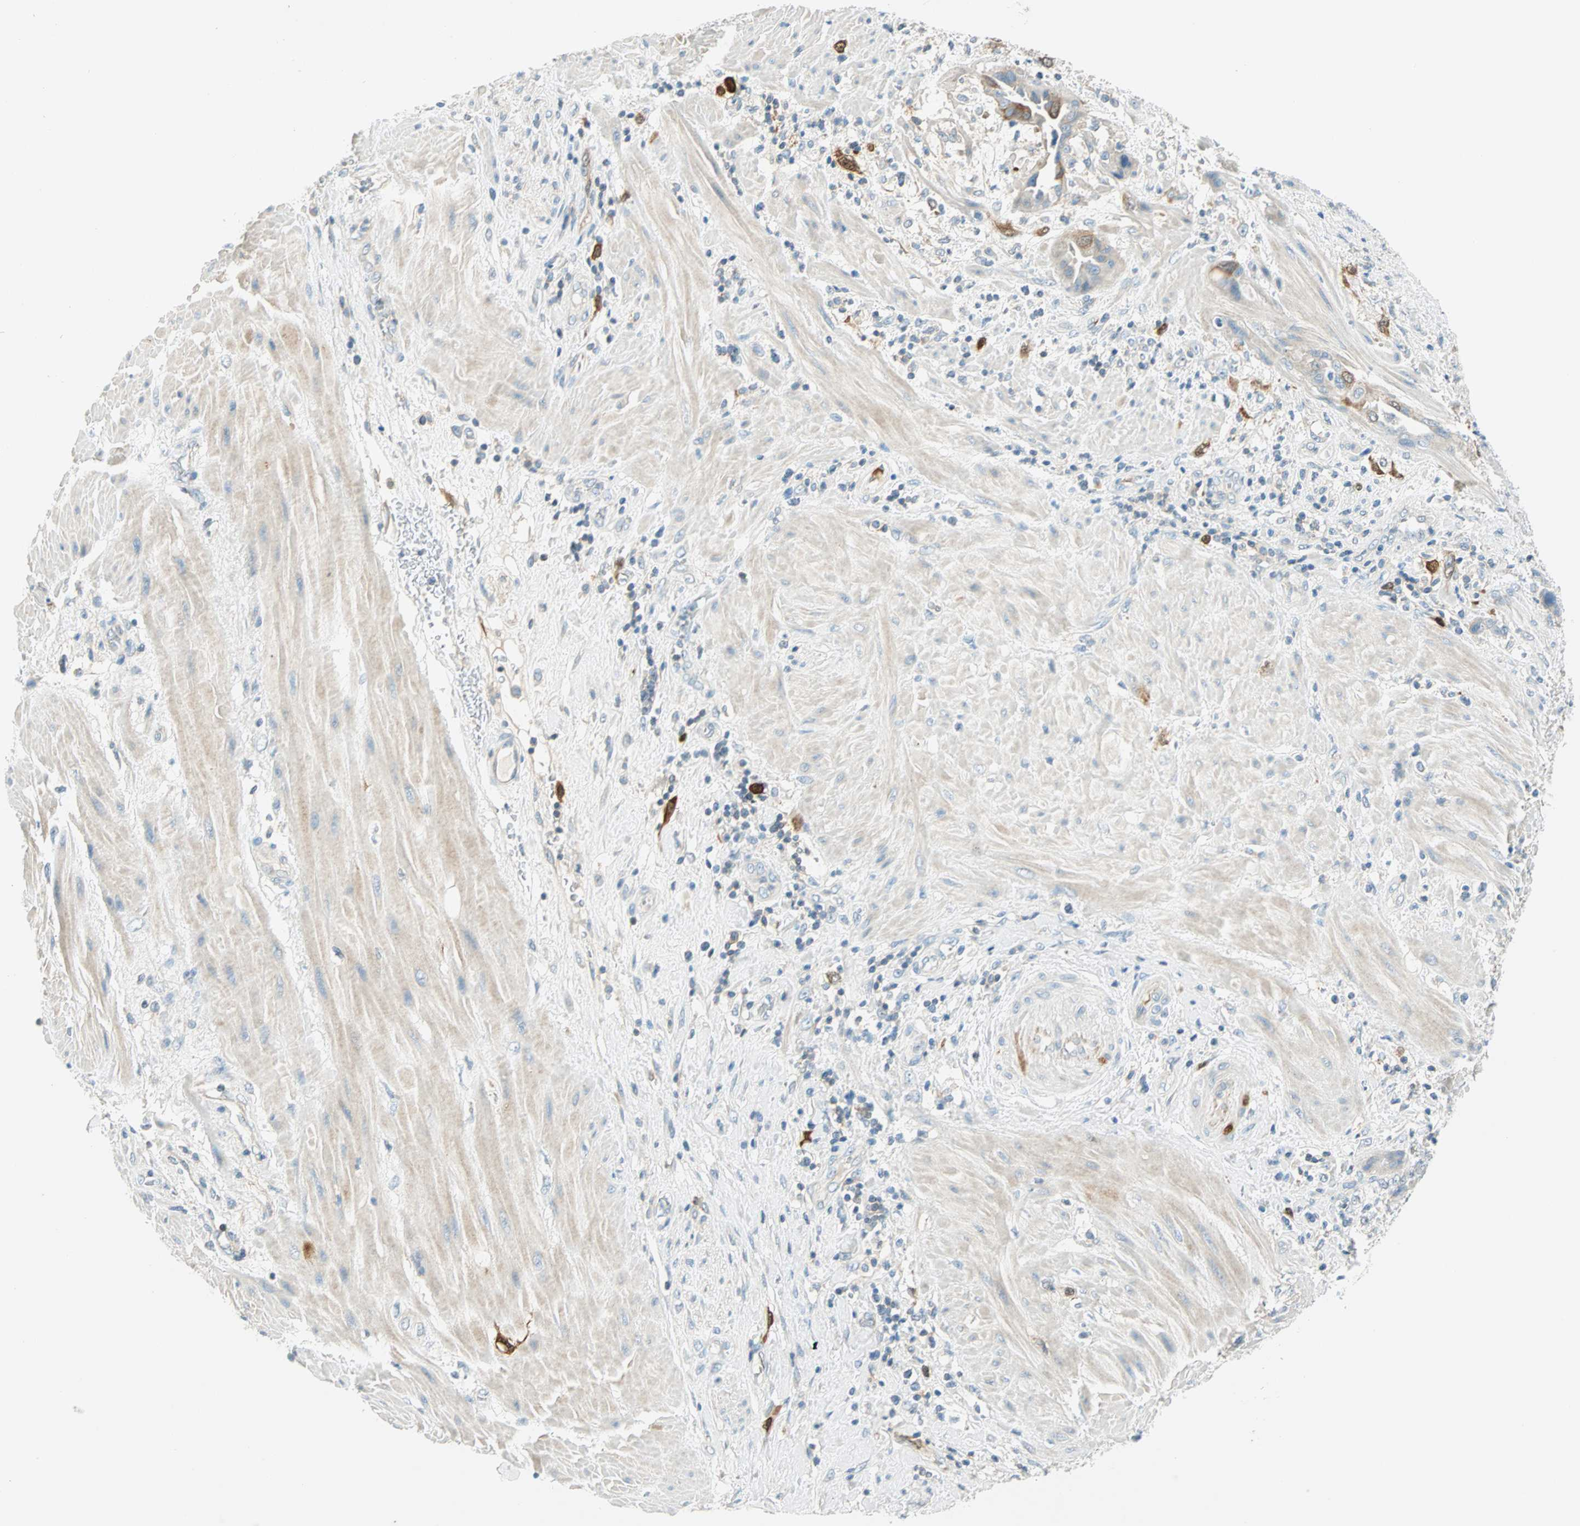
{"staining": {"intensity": "strong", "quantity": "<25%", "location": "nuclear"}, "tissue": "pancreatic cancer", "cell_type": "Tumor cells", "image_type": "cancer", "snomed": [{"axis": "morphology", "description": "Adenocarcinoma, NOS"}, {"axis": "topography", "description": "Pancreas"}], "caption": "A brown stain labels strong nuclear staining of a protein in human pancreatic adenocarcinoma tumor cells.", "gene": "PTTG1", "patient": {"sex": "female", "age": 64}}